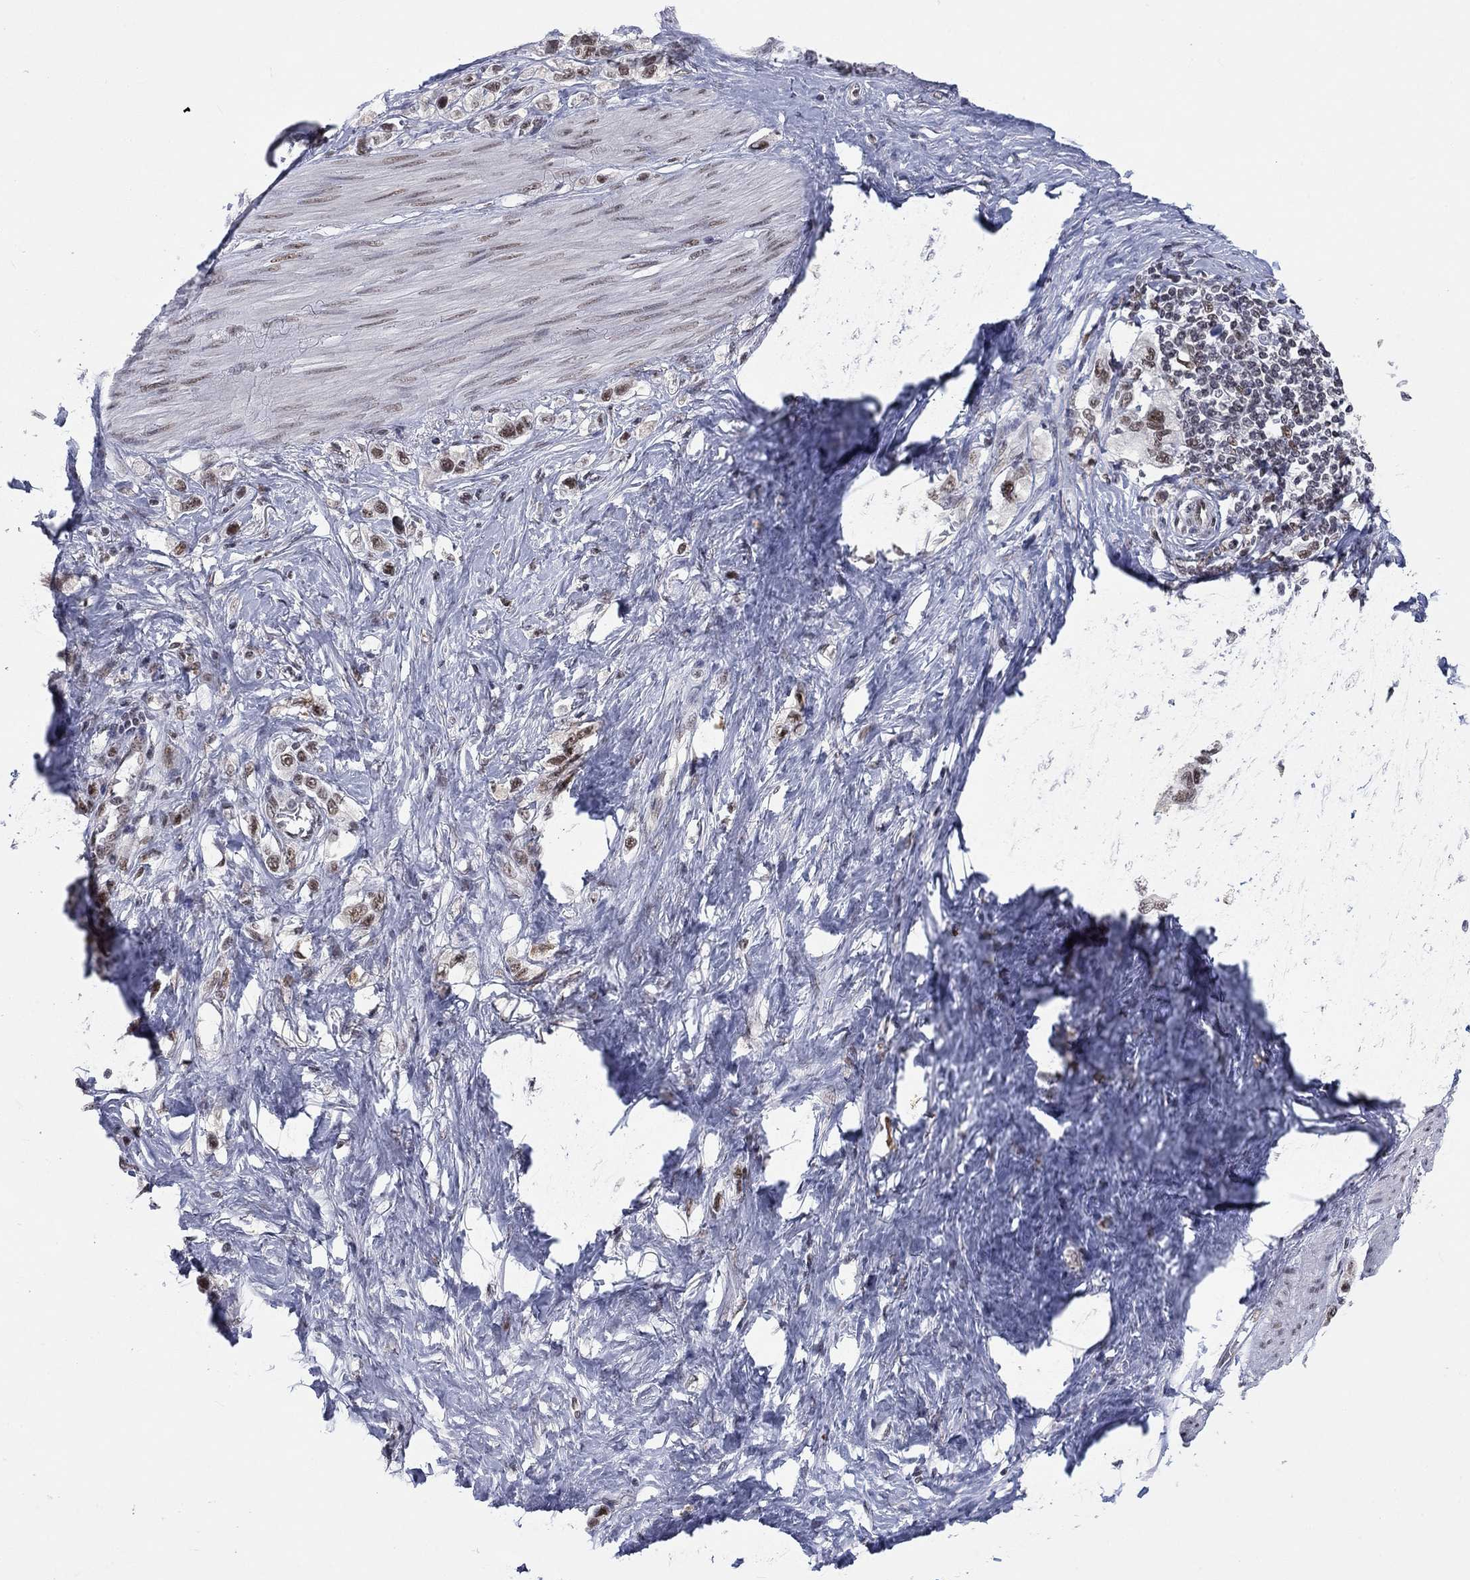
{"staining": {"intensity": "strong", "quantity": "<25%", "location": "nuclear"}, "tissue": "stomach cancer", "cell_type": "Tumor cells", "image_type": "cancer", "snomed": [{"axis": "morphology", "description": "Normal tissue, NOS"}, {"axis": "morphology", "description": "Adenocarcinoma, NOS"}, {"axis": "morphology", "description": "Adenocarcinoma, High grade"}, {"axis": "topography", "description": "Stomach, upper"}, {"axis": "topography", "description": "Stomach"}], "caption": "Human stomach adenocarcinoma stained with a brown dye displays strong nuclear positive staining in approximately <25% of tumor cells.", "gene": "FYTTD1", "patient": {"sex": "female", "age": 65}}